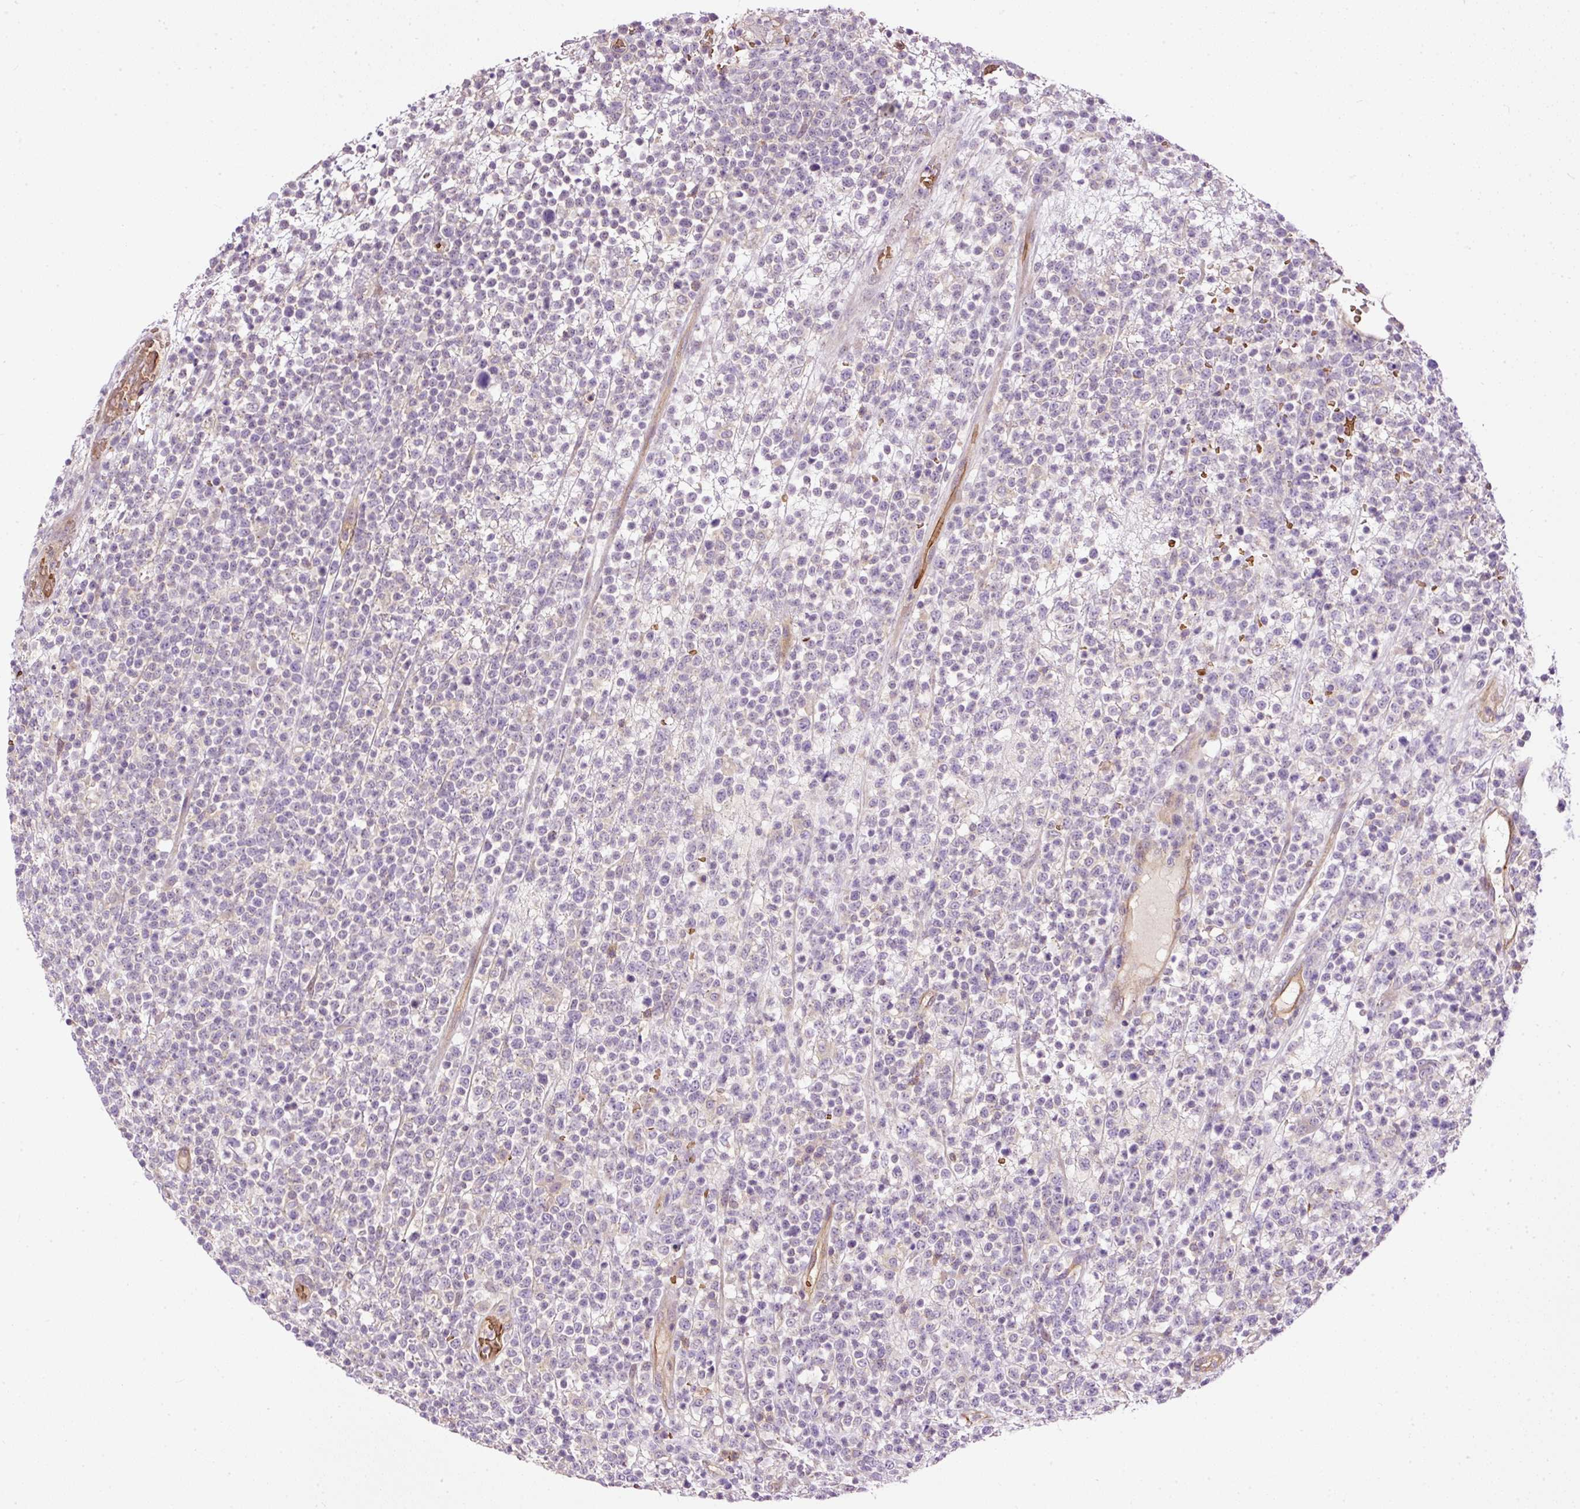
{"staining": {"intensity": "negative", "quantity": "none", "location": "none"}, "tissue": "lymphoma", "cell_type": "Tumor cells", "image_type": "cancer", "snomed": [{"axis": "morphology", "description": "Malignant lymphoma, non-Hodgkin's type, High grade"}, {"axis": "topography", "description": "Colon"}], "caption": "A high-resolution histopathology image shows immunohistochemistry (IHC) staining of high-grade malignant lymphoma, non-Hodgkin's type, which demonstrates no significant positivity in tumor cells.", "gene": "USHBP1", "patient": {"sex": "female", "age": 53}}